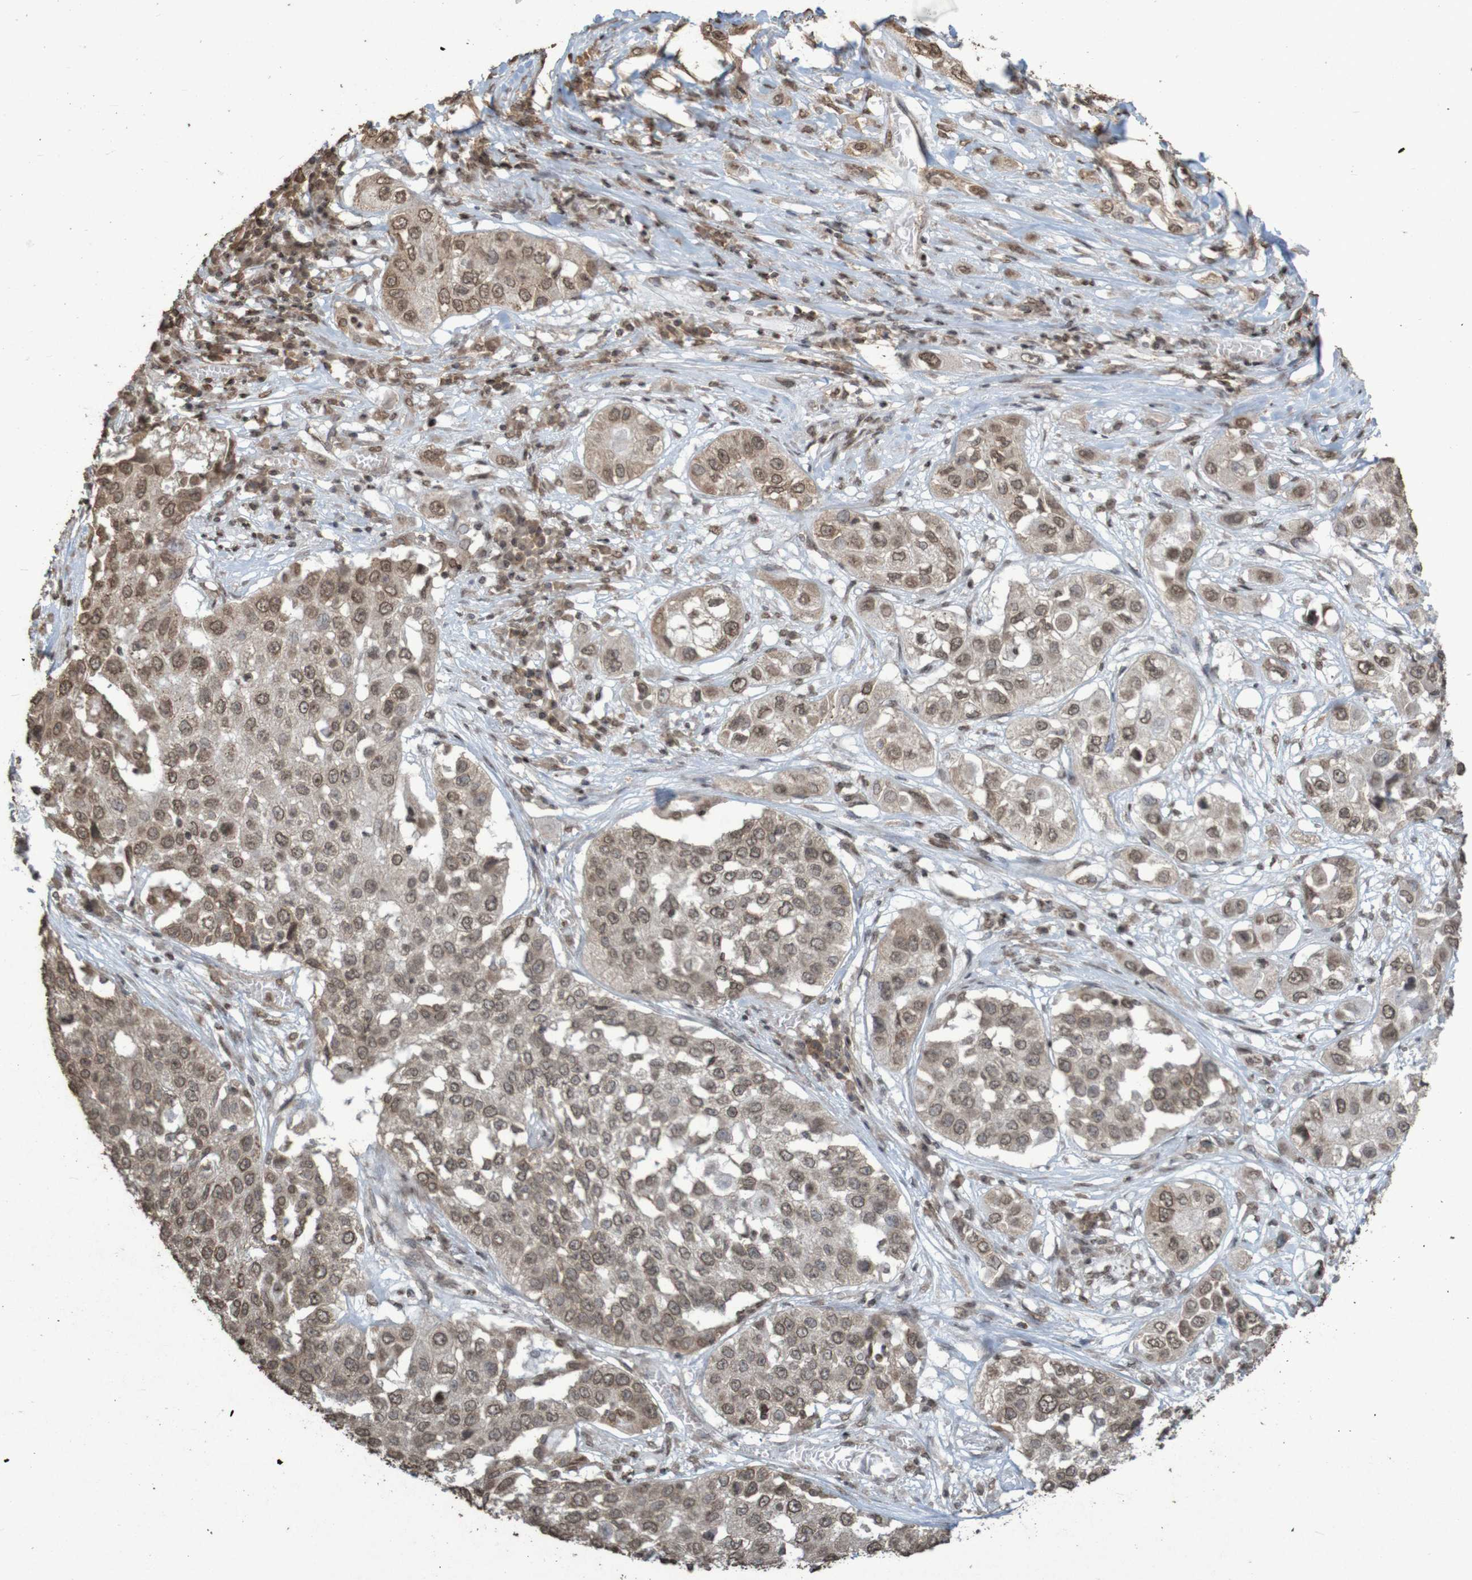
{"staining": {"intensity": "moderate", "quantity": ">75%", "location": "cytoplasmic/membranous,nuclear"}, "tissue": "lung cancer", "cell_type": "Tumor cells", "image_type": "cancer", "snomed": [{"axis": "morphology", "description": "Squamous cell carcinoma, NOS"}, {"axis": "topography", "description": "Lung"}], "caption": "Lung cancer (squamous cell carcinoma) tissue exhibits moderate cytoplasmic/membranous and nuclear positivity in about >75% of tumor cells, visualized by immunohistochemistry. (IHC, brightfield microscopy, high magnification).", "gene": "GFI1", "patient": {"sex": "male", "age": 71}}